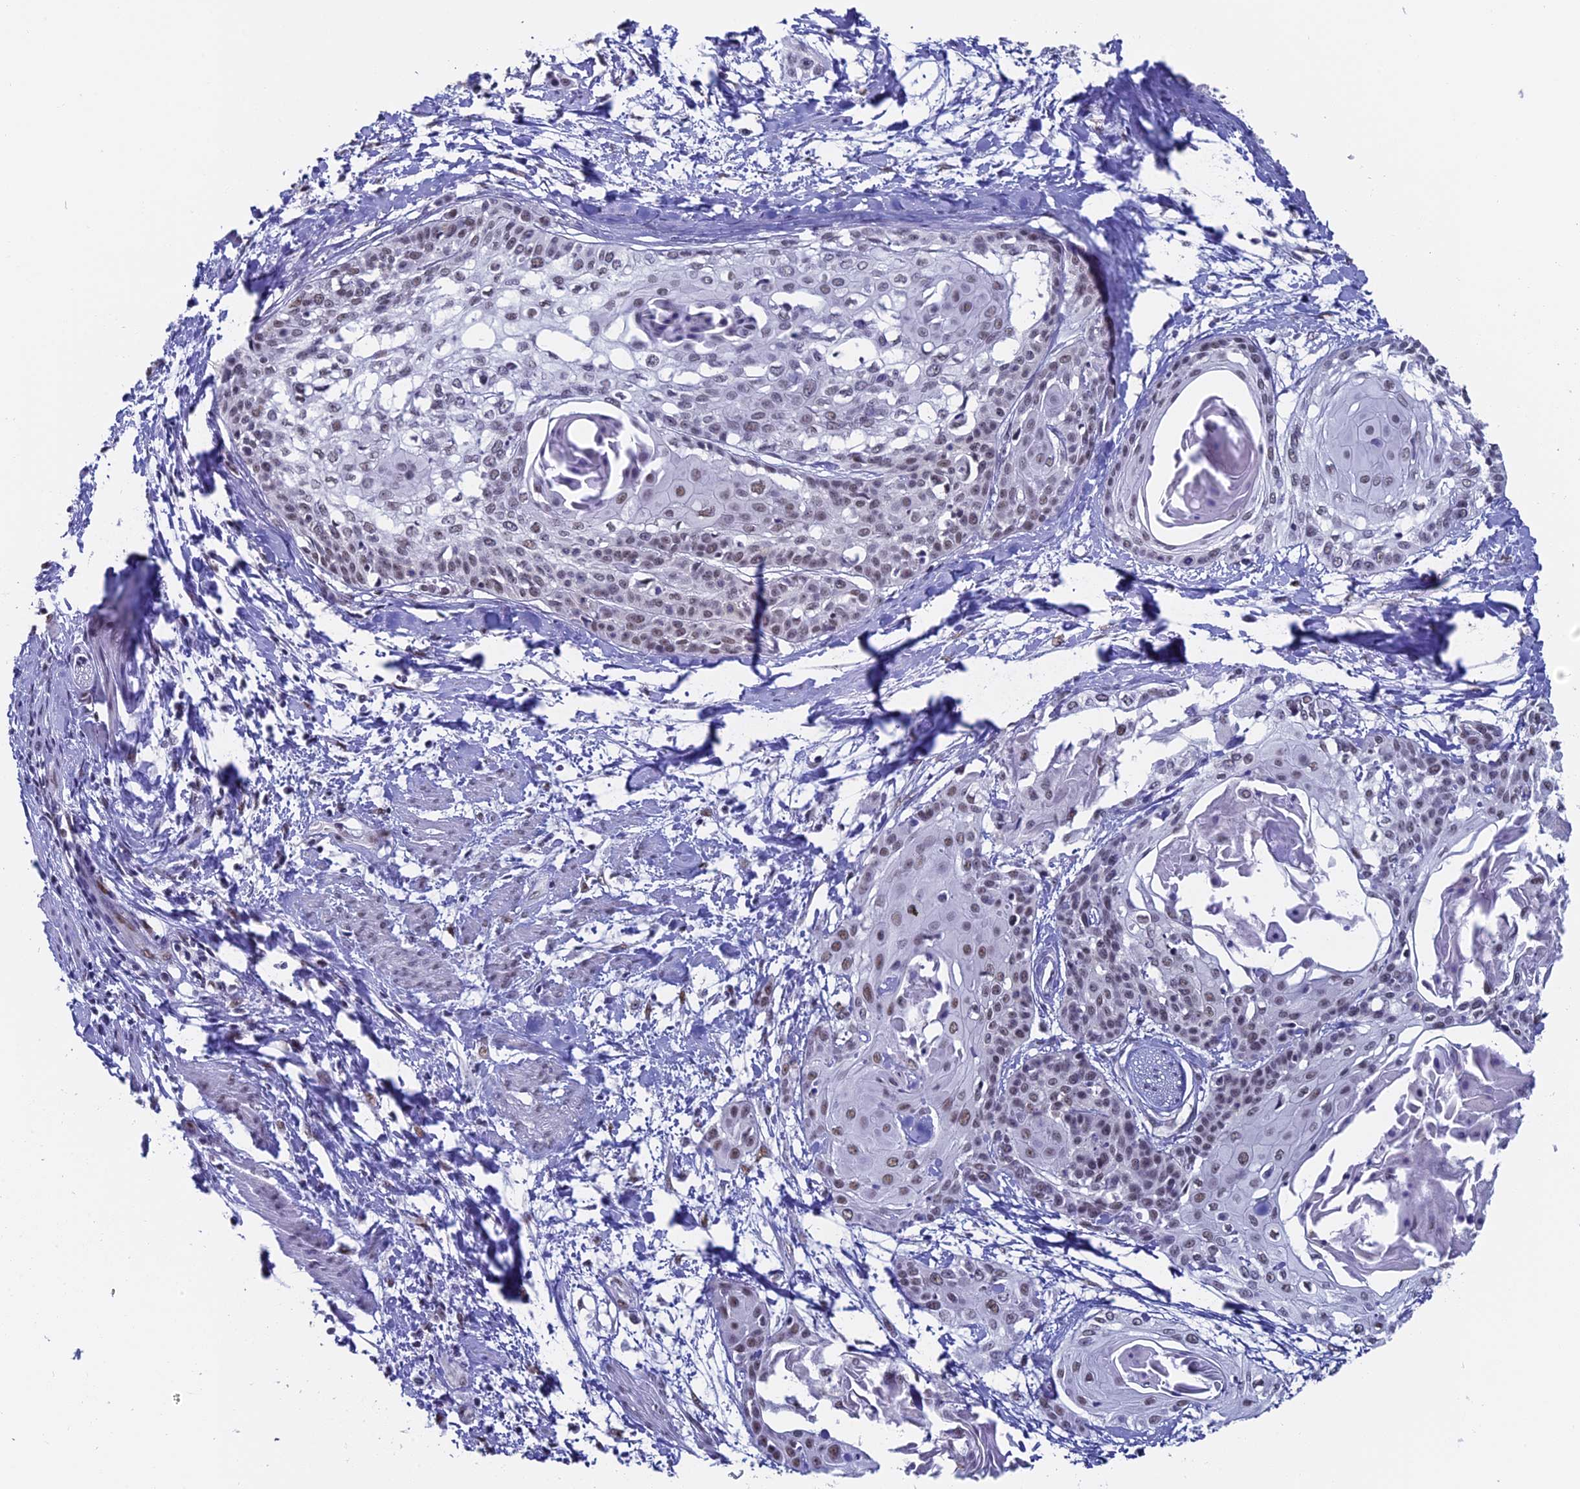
{"staining": {"intensity": "moderate", "quantity": "25%-75%", "location": "nuclear"}, "tissue": "cervical cancer", "cell_type": "Tumor cells", "image_type": "cancer", "snomed": [{"axis": "morphology", "description": "Squamous cell carcinoma, NOS"}, {"axis": "topography", "description": "Cervix"}], "caption": "Immunohistochemical staining of human squamous cell carcinoma (cervical) shows medium levels of moderate nuclear protein positivity in about 25%-75% of tumor cells.", "gene": "CD2BP2", "patient": {"sex": "female", "age": 57}}